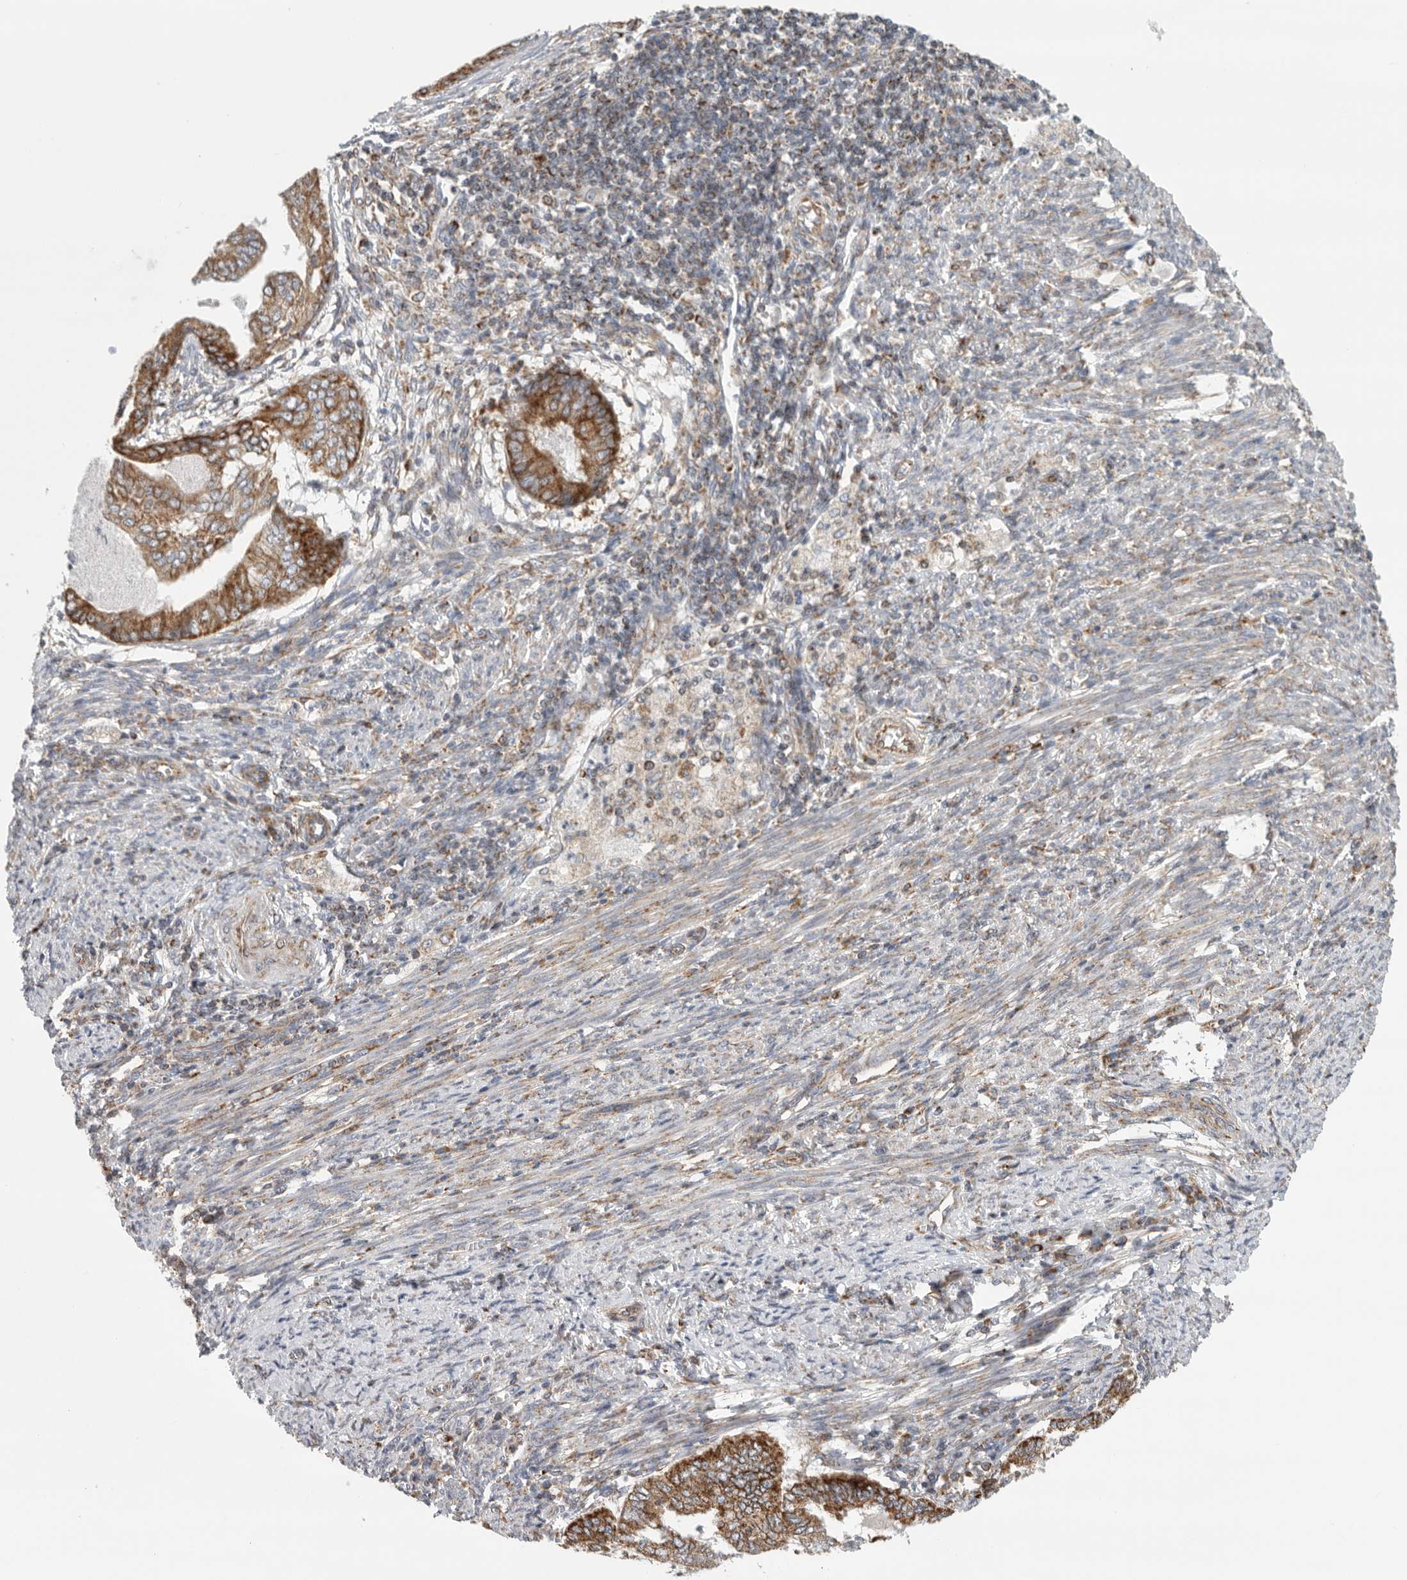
{"staining": {"intensity": "strong", "quantity": ">75%", "location": "cytoplasmic/membranous"}, "tissue": "endometrial cancer", "cell_type": "Tumor cells", "image_type": "cancer", "snomed": [{"axis": "morphology", "description": "Polyp, NOS"}, {"axis": "morphology", "description": "Adenocarcinoma, NOS"}, {"axis": "morphology", "description": "Adenoma, NOS"}, {"axis": "topography", "description": "Endometrium"}], "caption": "Immunohistochemical staining of human endometrial cancer (adenoma) reveals high levels of strong cytoplasmic/membranous staining in about >75% of tumor cells.", "gene": "FKBP8", "patient": {"sex": "female", "age": 79}}